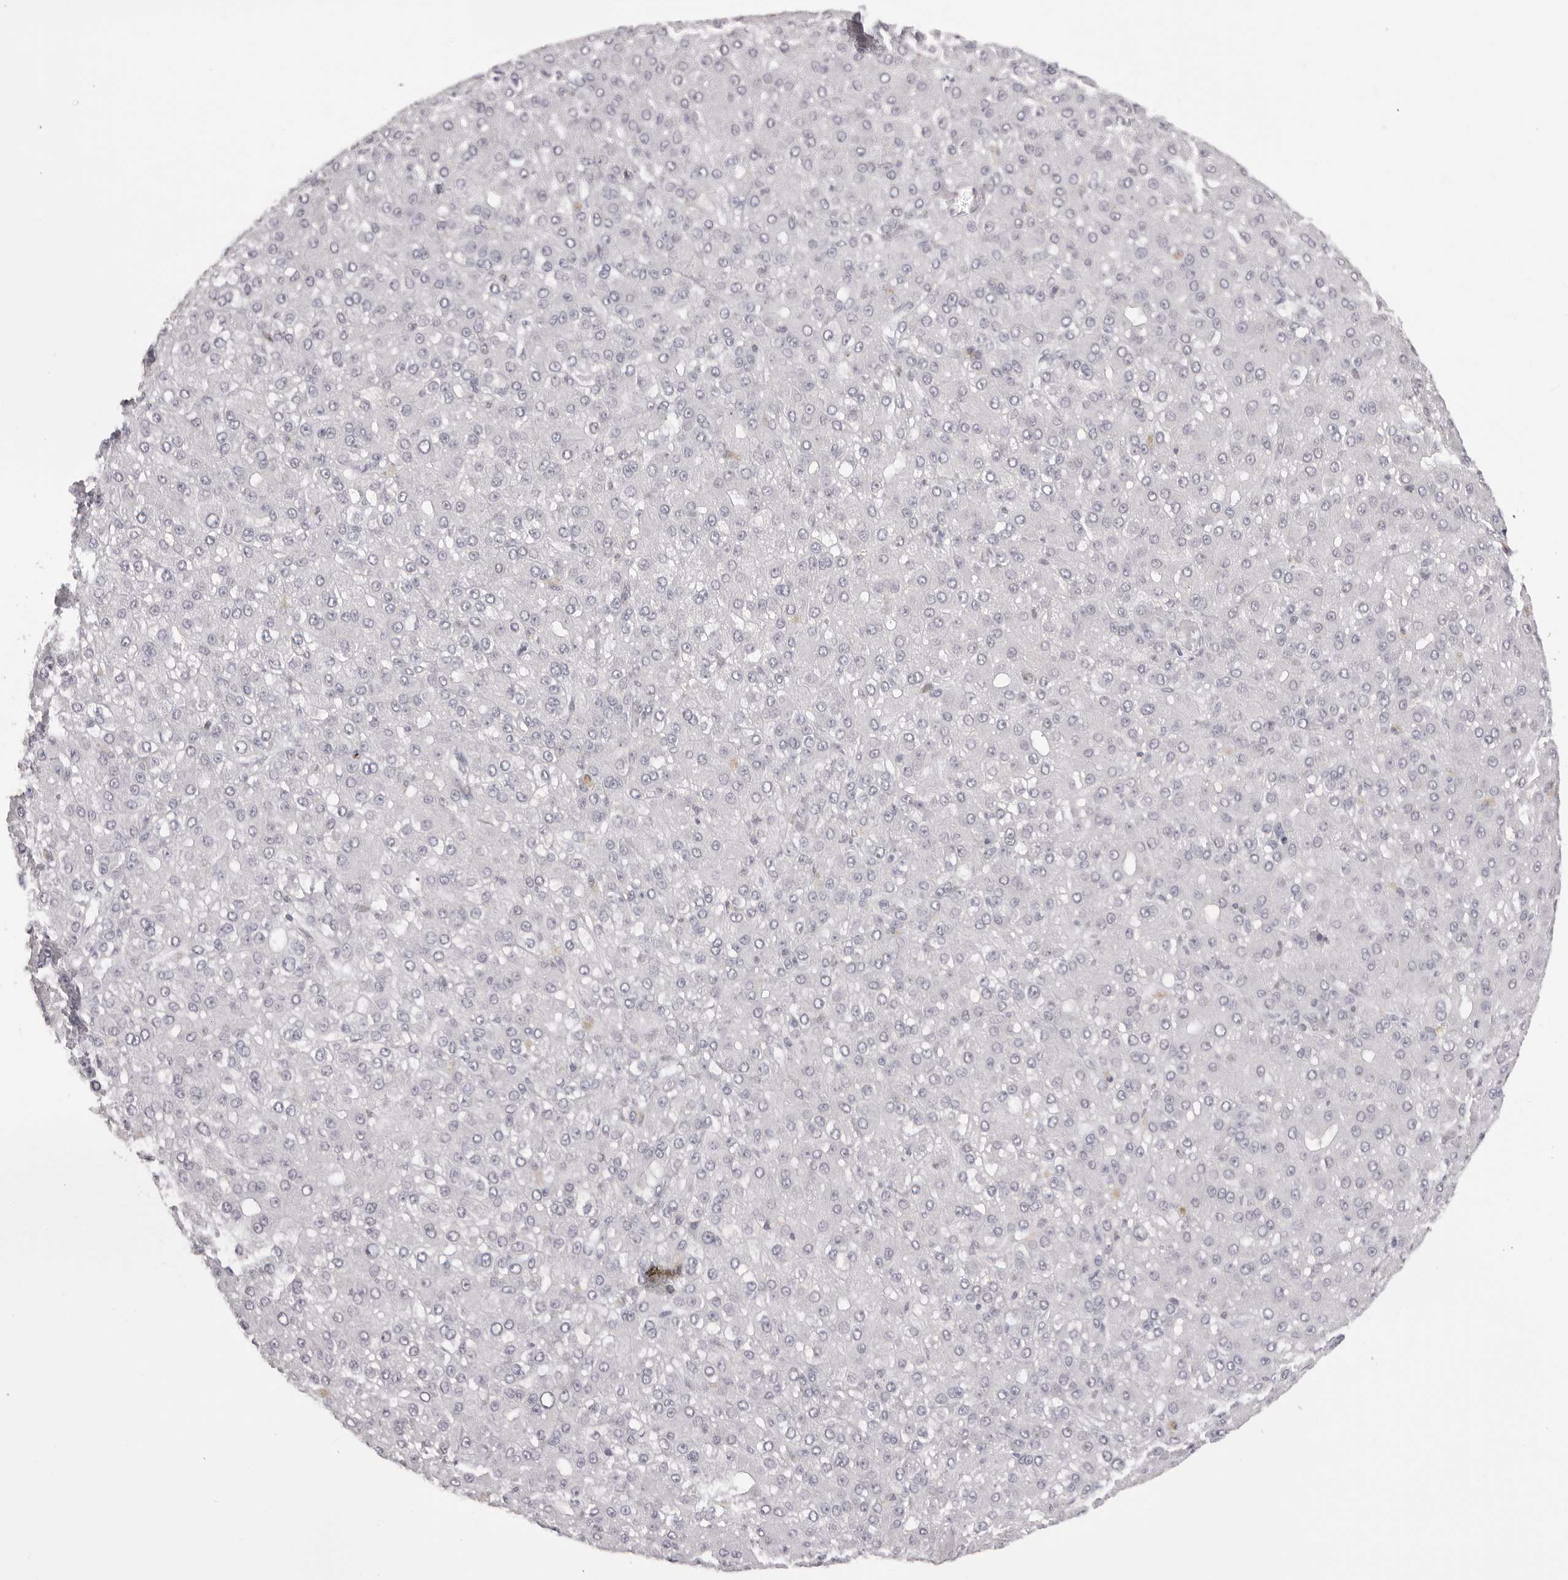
{"staining": {"intensity": "negative", "quantity": "none", "location": "none"}, "tissue": "liver cancer", "cell_type": "Tumor cells", "image_type": "cancer", "snomed": [{"axis": "morphology", "description": "Carcinoma, Hepatocellular, NOS"}, {"axis": "topography", "description": "Liver"}], "caption": "There is no significant expression in tumor cells of liver hepatocellular carcinoma.", "gene": "MAFK", "patient": {"sex": "male", "age": 67}}